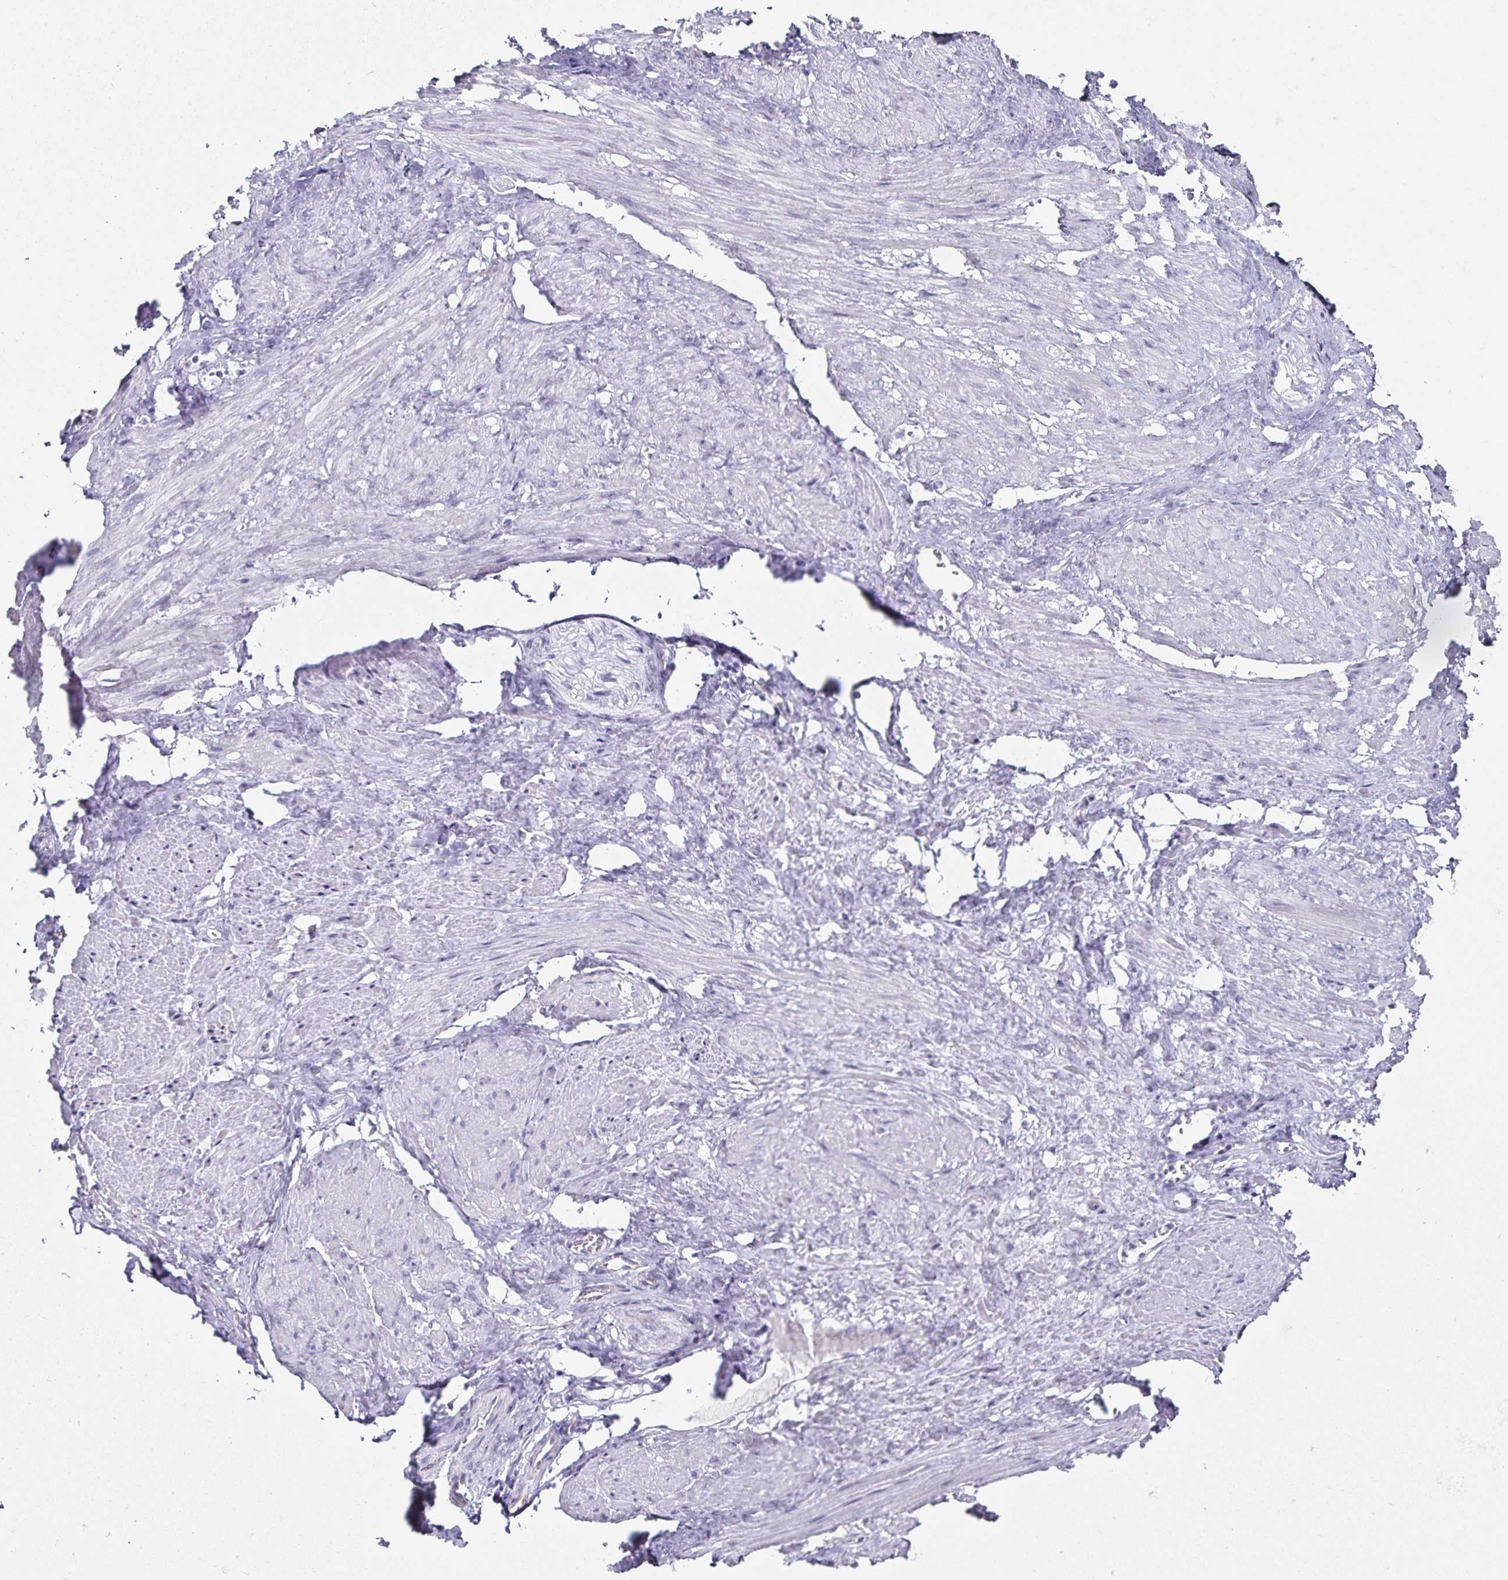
{"staining": {"intensity": "negative", "quantity": "none", "location": "none"}, "tissue": "adipose tissue", "cell_type": "Adipocytes", "image_type": "normal", "snomed": [{"axis": "morphology", "description": "Normal tissue, NOS"}, {"axis": "topography", "description": "Prostate"}, {"axis": "topography", "description": "Peripheral nerve tissue"}], "caption": "High magnification brightfield microscopy of unremarkable adipose tissue stained with DAB (brown) and counterstained with hematoxylin (blue): adipocytes show no significant positivity.", "gene": "PODXL", "patient": {"sex": "male", "age": 55}}